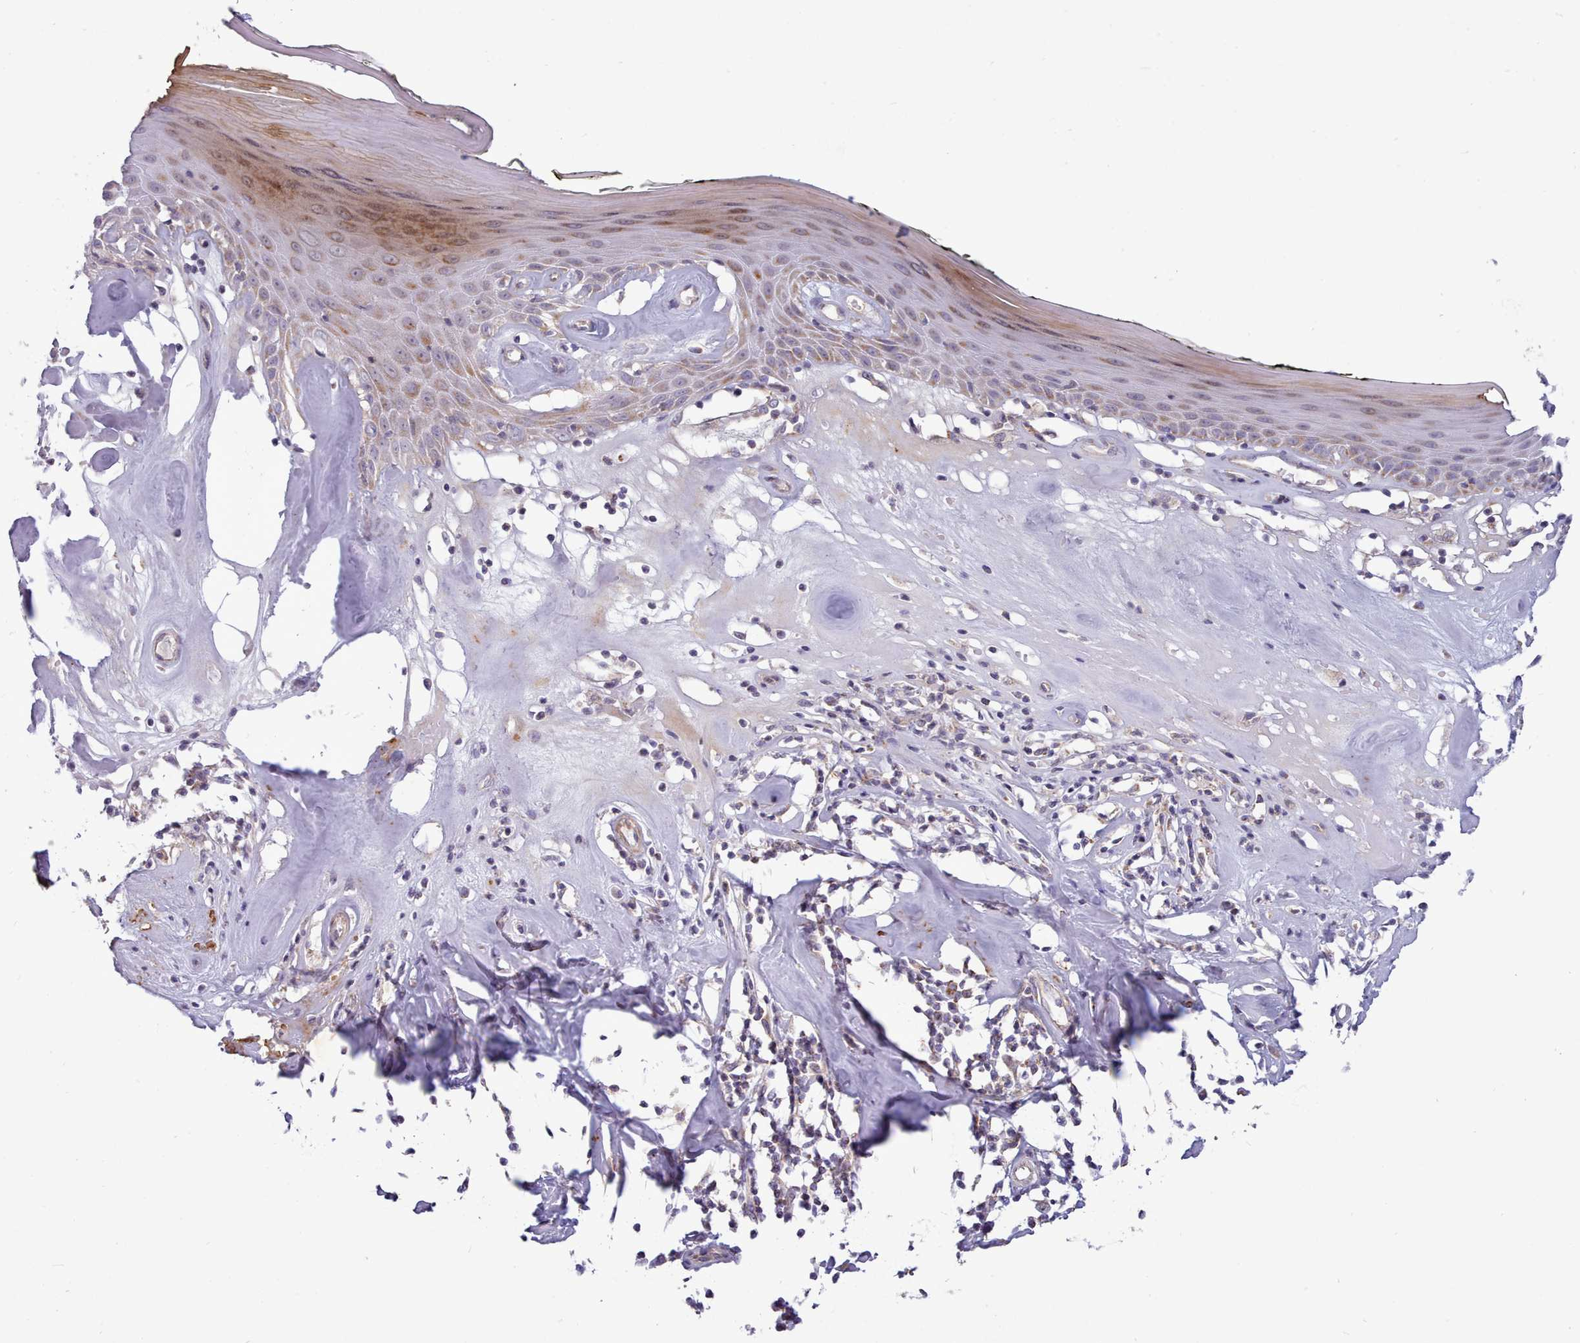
{"staining": {"intensity": "moderate", "quantity": "25%-75%", "location": "cytoplasmic/membranous"}, "tissue": "skin", "cell_type": "Epidermal cells", "image_type": "normal", "snomed": [{"axis": "morphology", "description": "Normal tissue, NOS"}, {"axis": "morphology", "description": "Inflammation, NOS"}, {"axis": "topography", "description": "Vulva"}], "caption": "The immunohistochemical stain highlights moderate cytoplasmic/membranous staining in epidermal cells of benign skin. (Stains: DAB (3,3'-diaminobenzidine) in brown, nuclei in blue, Microscopy: brightfield microscopy at high magnification).", "gene": "MRPL21", "patient": {"sex": "female", "age": 84}}